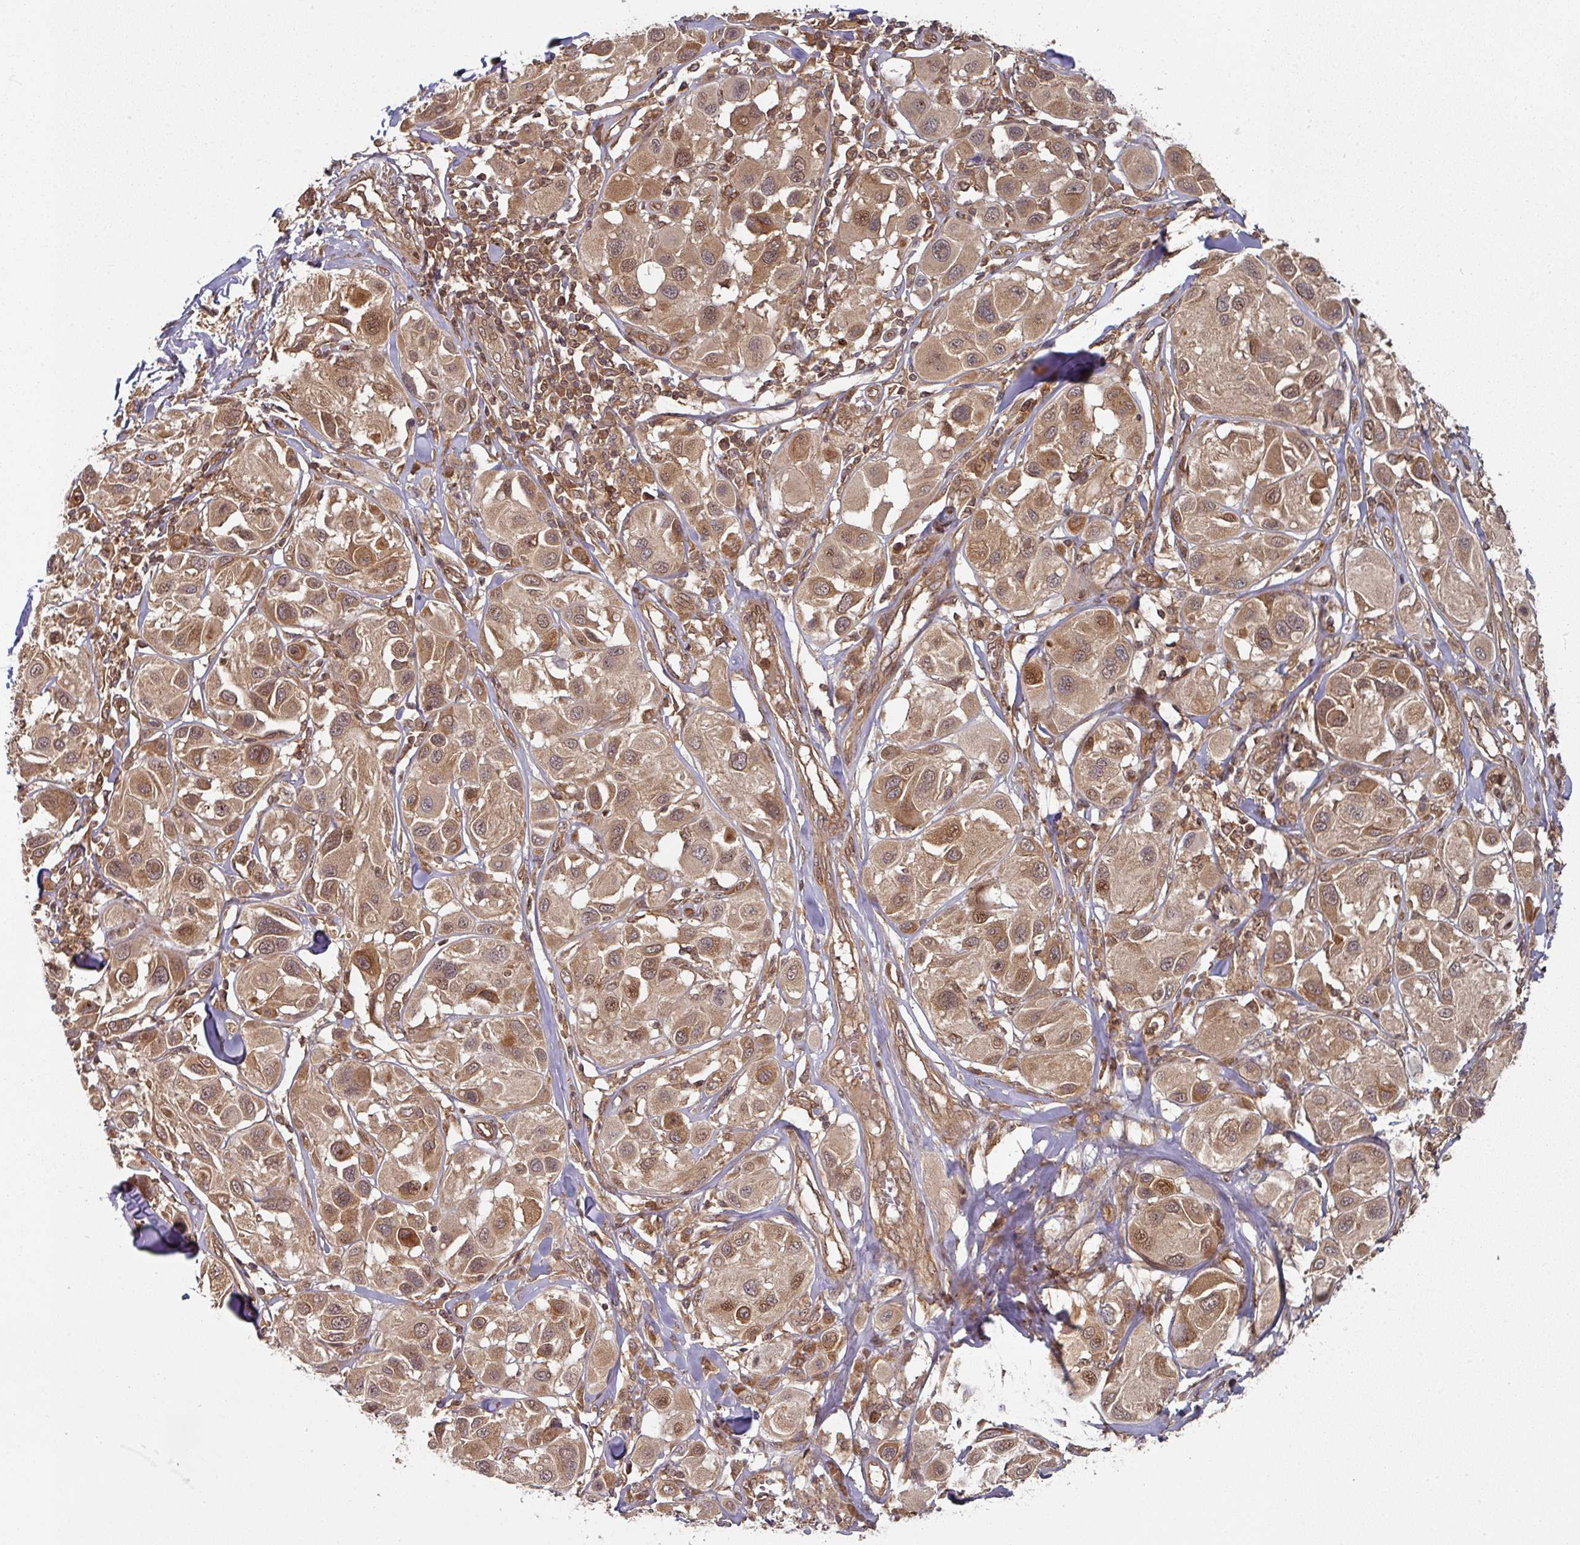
{"staining": {"intensity": "moderate", "quantity": ">75%", "location": "cytoplasmic/membranous"}, "tissue": "melanoma", "cell_type": "Tumor cells", "image_type": "cancer", "snomed": [{"axis": "morphology", "description": "Malignant melanoma, Metastatic site"}, {"axis": "topography", "description": "Skin"}], "caption": "Immunohistochemical staining of malignant melanoma (metastatic site) demonstrates medium levels of moderate cytoplasmic/membranous expression in approximately >75% of tumor cells.", "gene": "EIF4EBP2", "patient": {"sex": "male", "age": 41}}